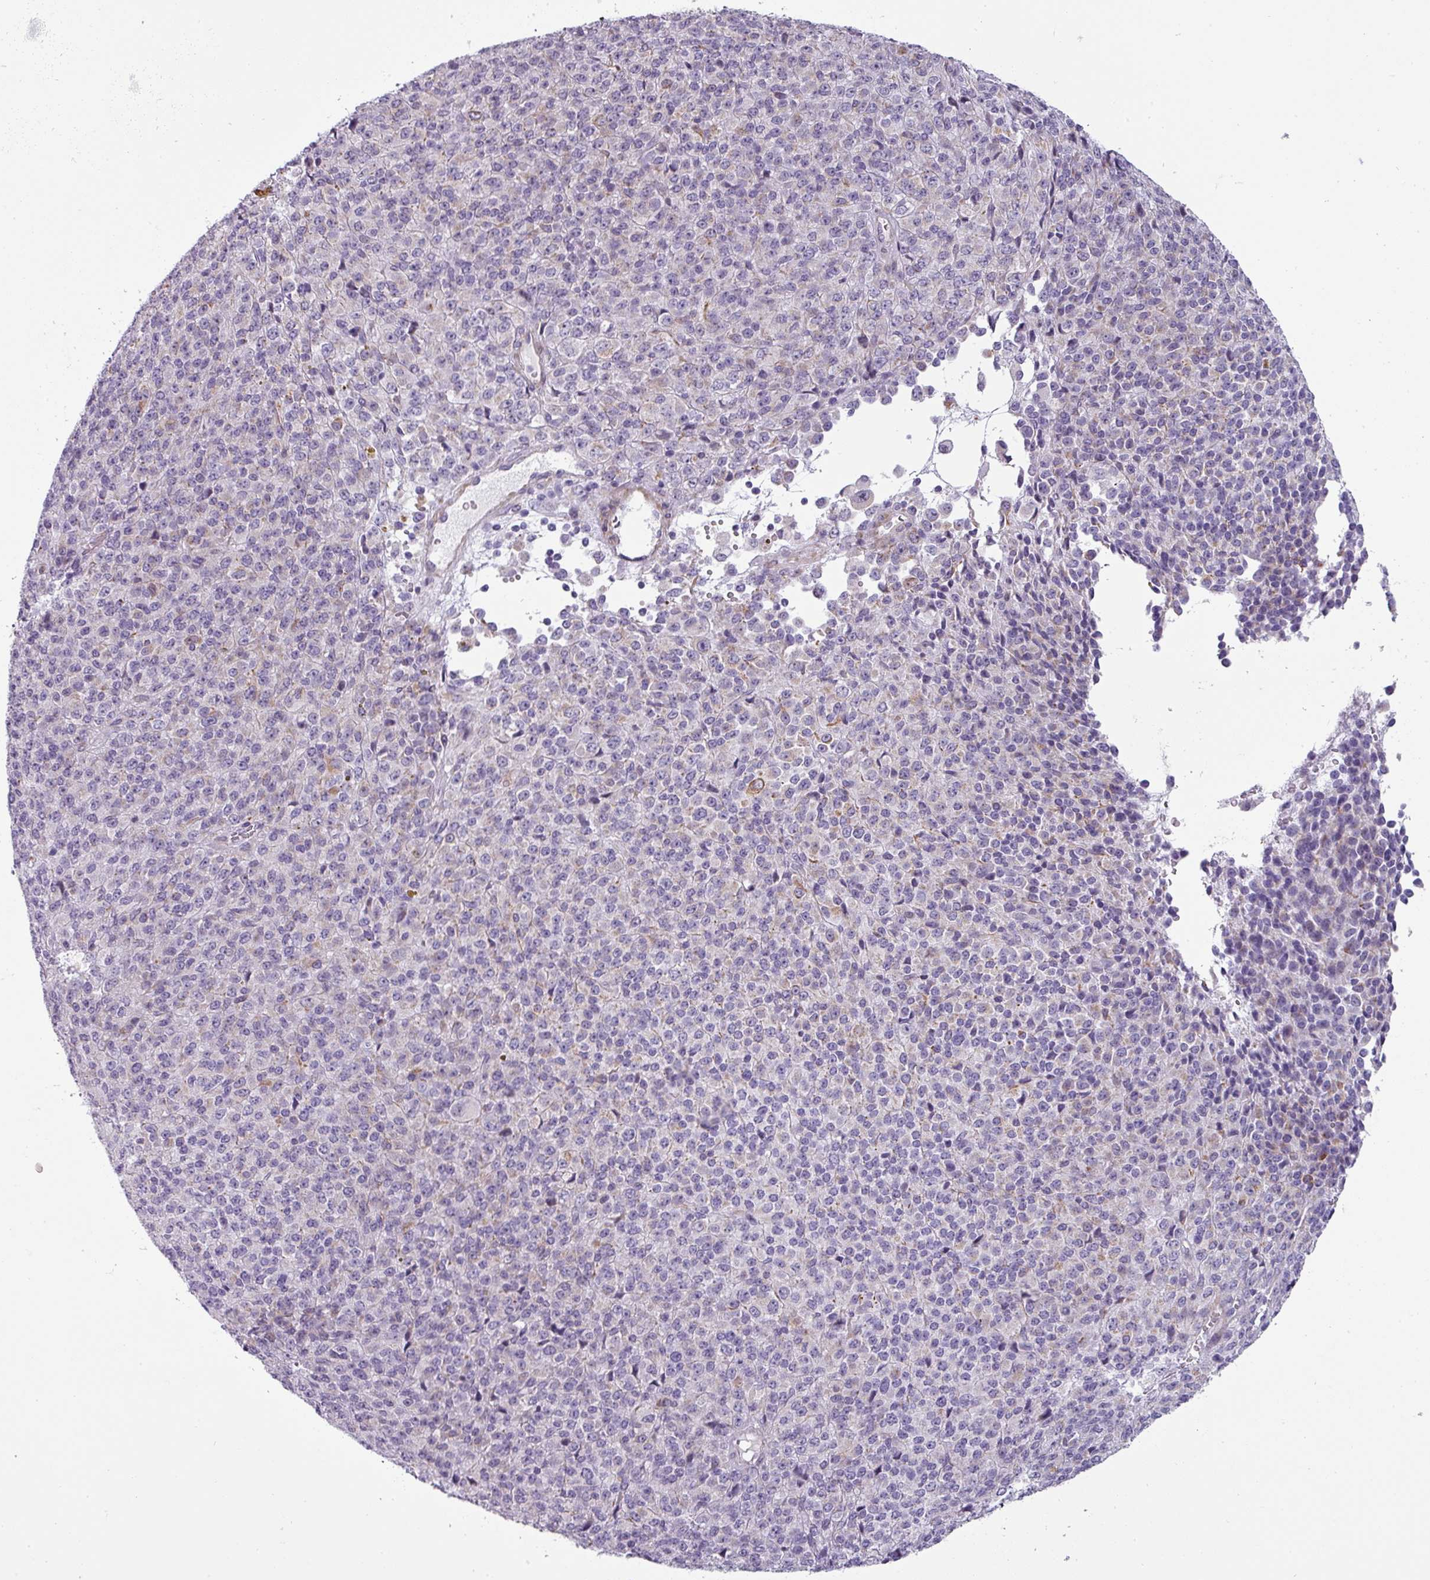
{"staining": {"intensity": "negative", "quantity": "none", "location": "none"}, "tissue": "melanoma", "cell_type": "Tumor cells", "image_type": "cancer", "snomed": [{"axis": "morphology", "description": "Malignant melanoma, Metastatic site"}, {"axis": "topography", "description": "Brain"}], "caption": "Immunohistochemical staining of human malignant melanoma (metastatic site) shows no significant expression in tumor cells.", "gene": "CHRDL1", "patient": {"sex": "female", "age": 56}}